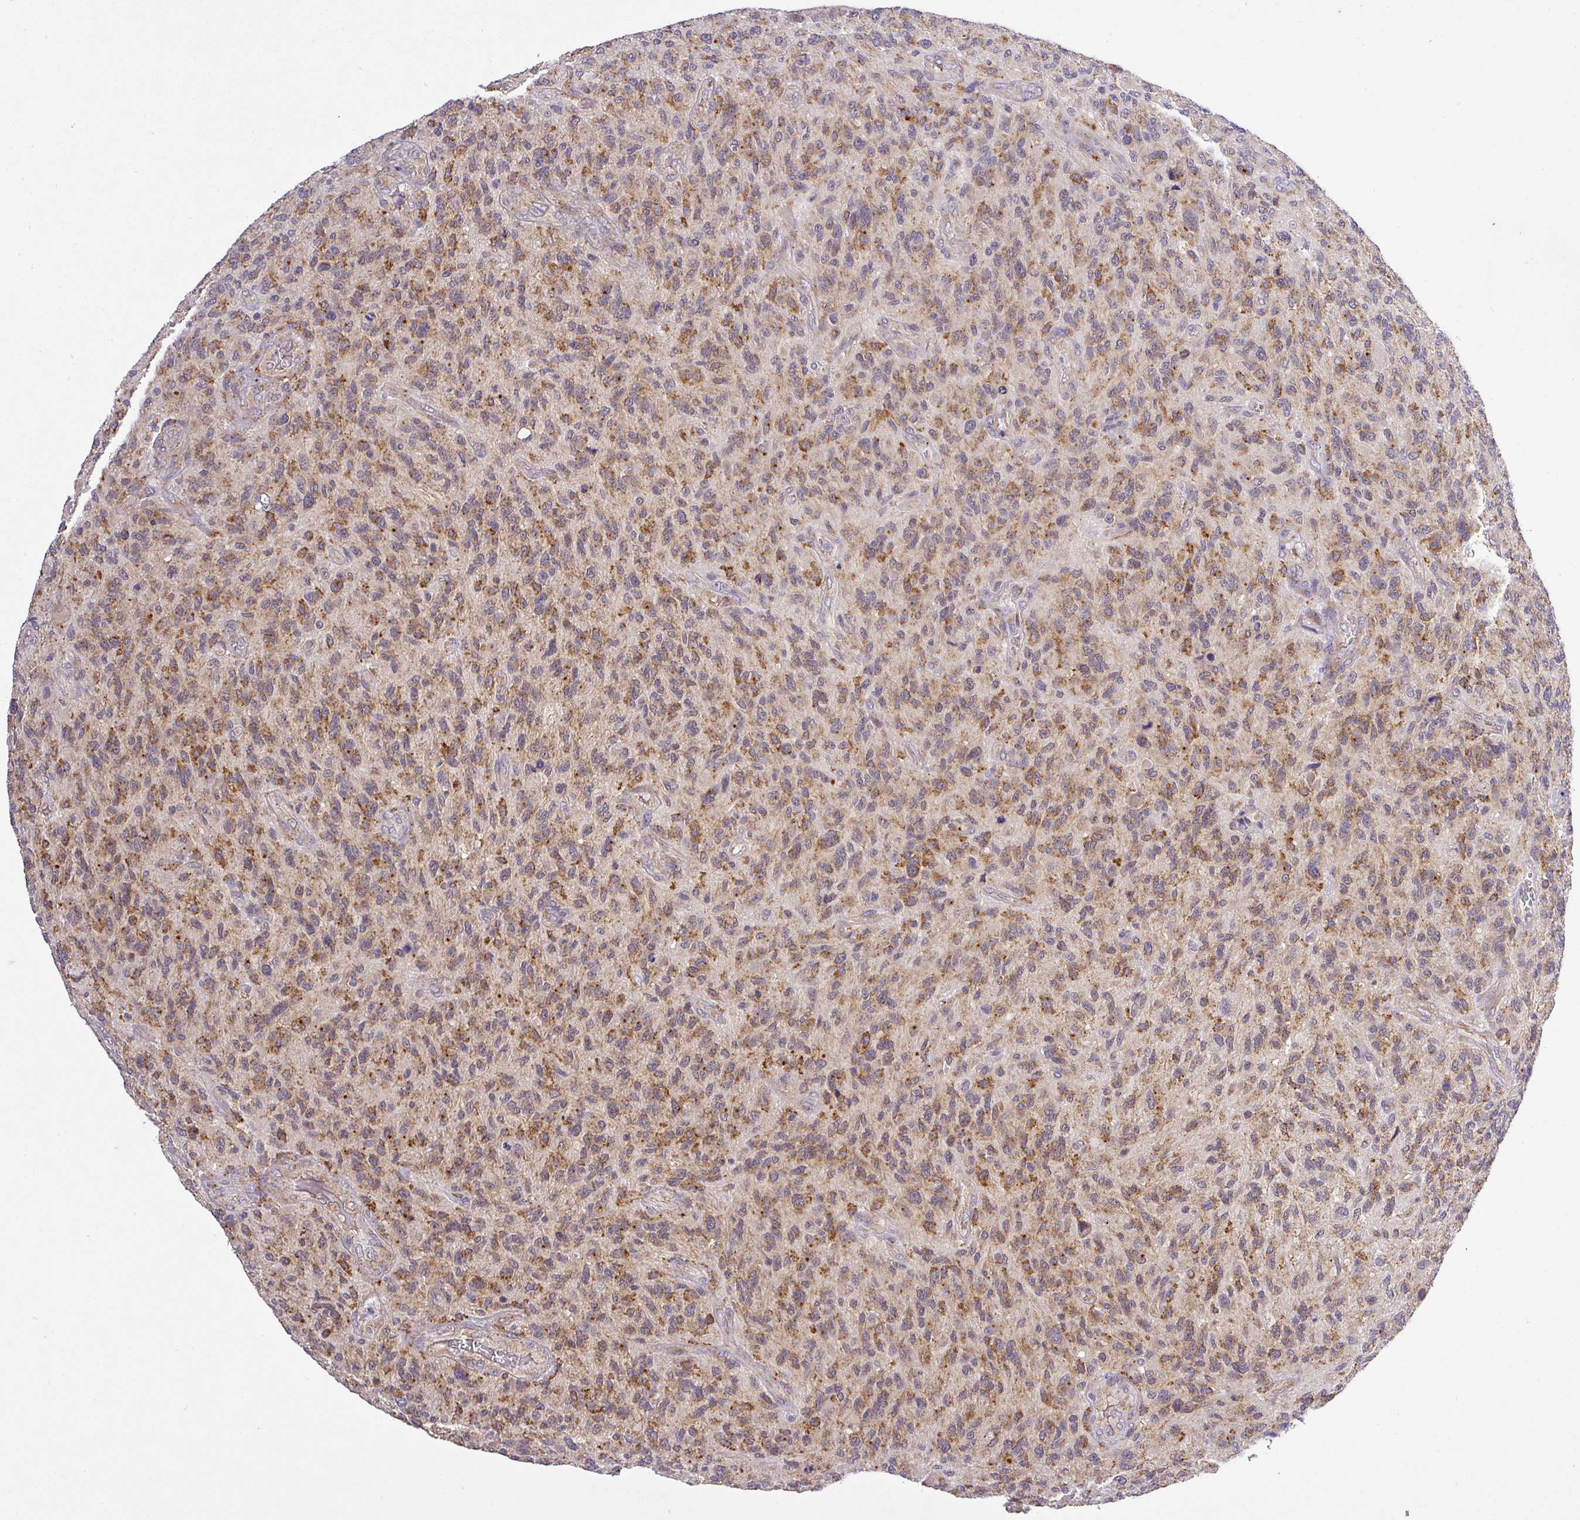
{"staining": {"intensity": "moderate", "quantity": ">75%", "location": "cytoplasmic/membranous"}, "tissue": "glioma", "cell_type": "Tumor cells", "image_type": "cancer", "snomed": [{"axis": "morphology", "description": "Glioma, malignant, High grade"}, {"axis": "topography", "description": "Brain"}], "caption": "This photomicrograph demonstrates immunohistochemistry (IHC) staining of malignant high-grade glioma, with medium moderate cytoplasmic/membranous staining in approximately >75% of tumor cells.", "gene": "ZNF513", "patient": {"sex": "male", "age": 47}}